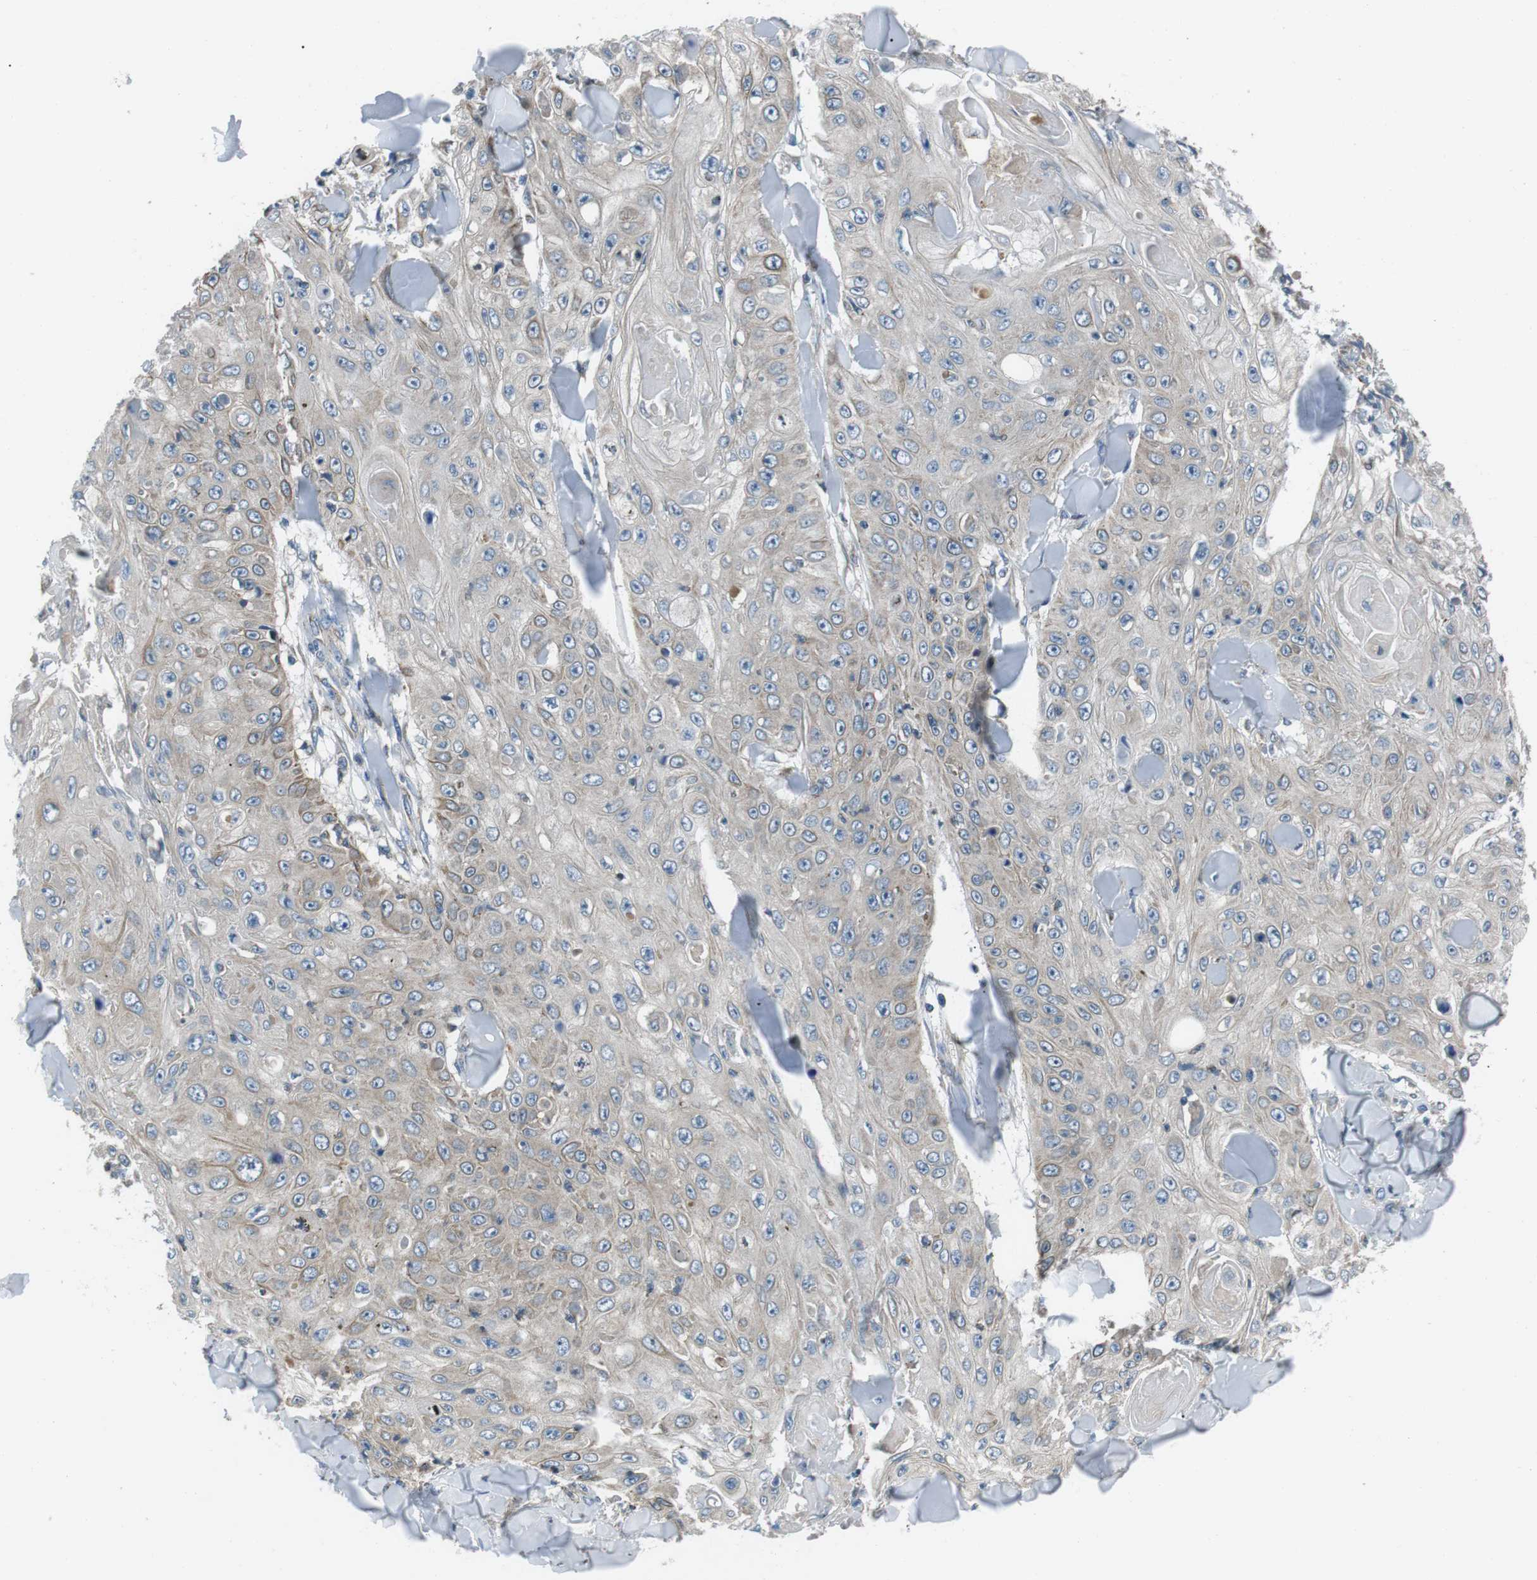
{"staining": {"intensity": "weak", "quantity": "<25%", "location": "cytoplasmic/membranous"}, "tissue": "skin cancer", "cell_type": "Tumor cells", "image_type": "cancer", "snomed": [{"axis": "morphology", "description": "Squamous cell carcinoma, NOS"}, {"axis": "topography", "description": "Skin"}], "caption": "Skin squamous cell carcinoma was stained to show a protein in brown. There is no significant staining in tumor cells. (DAB (3,3'-diaminobenzidine) immunohistochemistry, high magnification).", "gene": "FAM3B", "patient": {"sex": "male", "age": 86}}